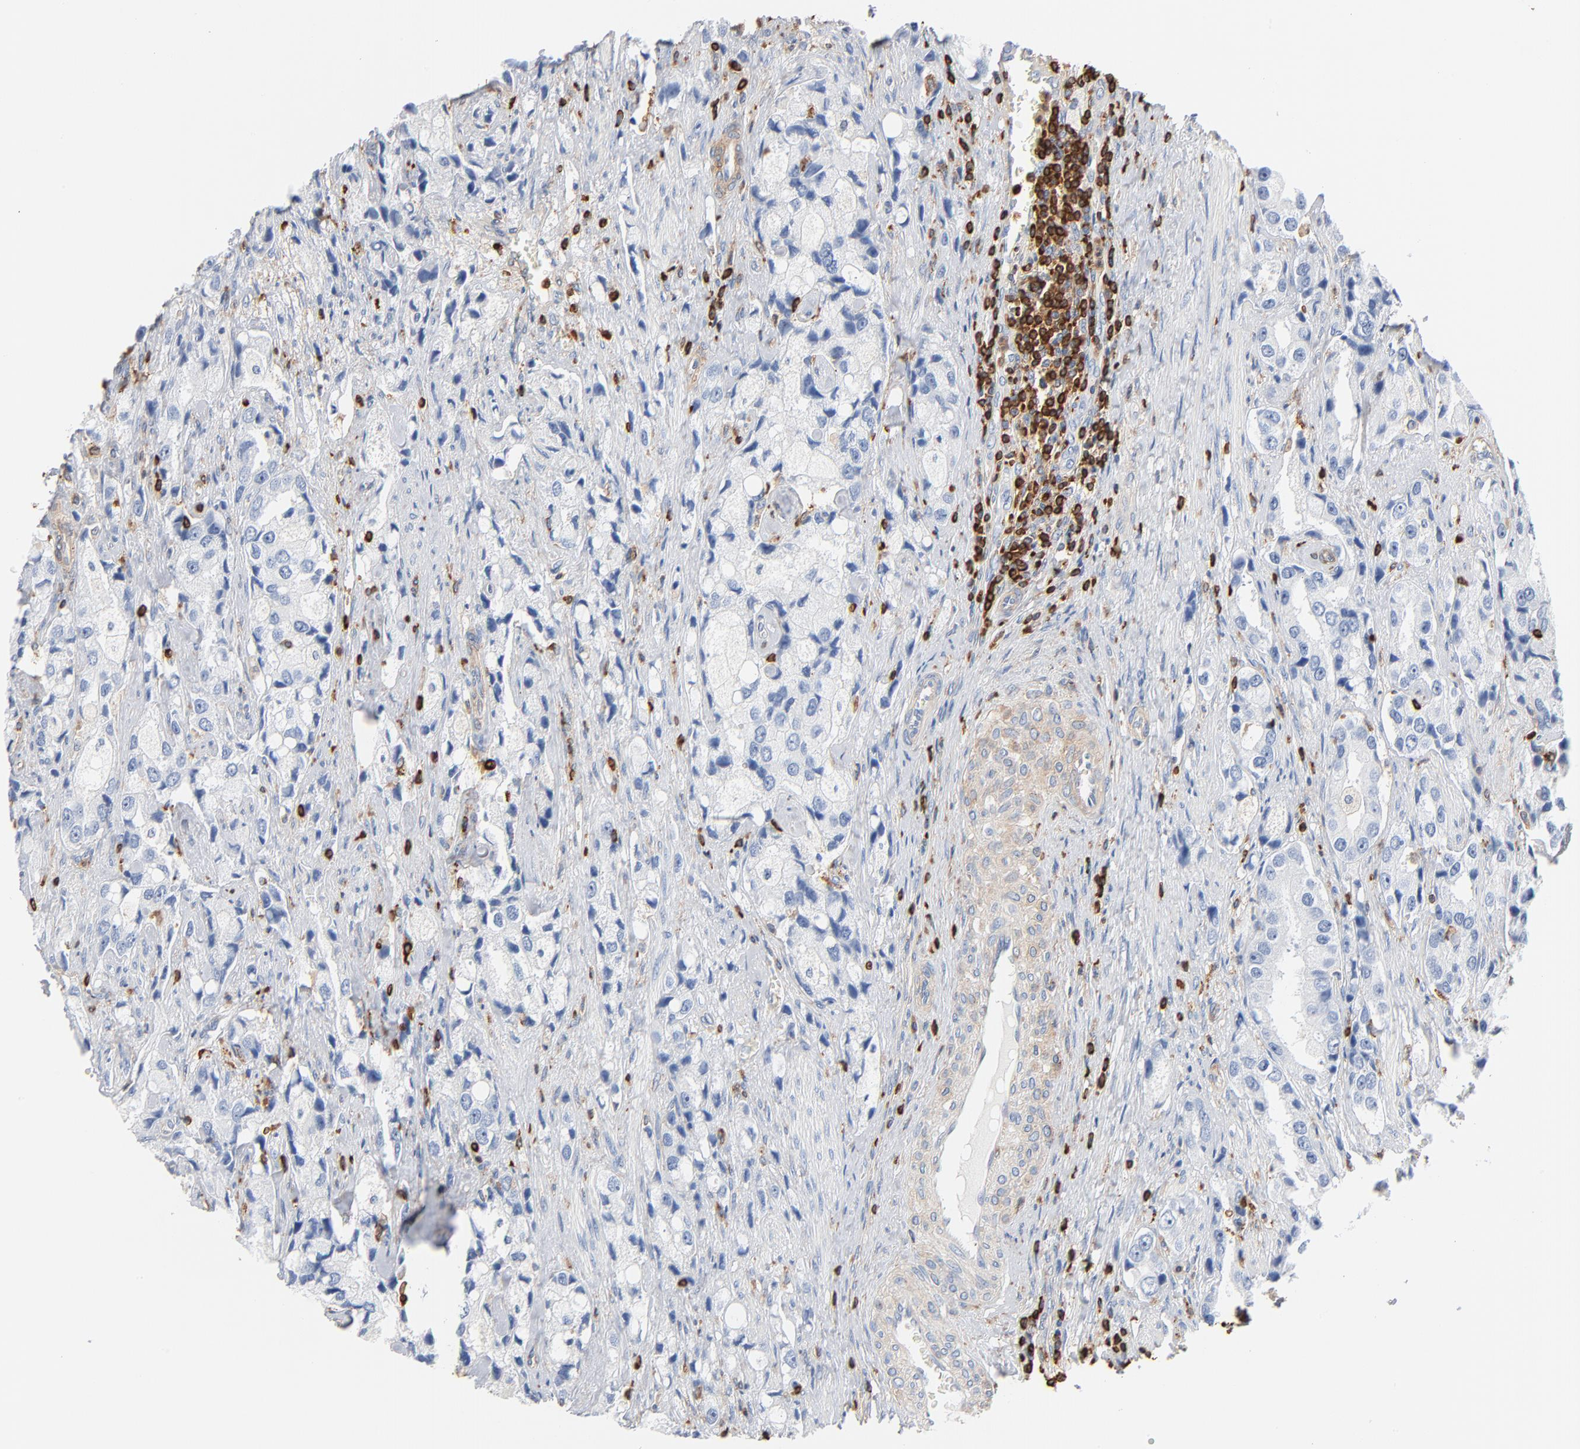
{"staining": {"intensity": "negative", "quantity": "none", "location": "none"}, "tissue": "prostate cancer", "cell_type": "Tumor cells", "image_type": "cancer", "snomed": [{"axis": "morphology", "description": "Adenocarcinoma, High grade"}, {"axis": "topography", "description": "Prostate"}], "caption": "IHC micrograph of neoplastic tissue: human adenocarcinoma (high-grade) (prostate) stained with DAB (3,3'-diaminobenzidine) displays no significant protein positivity in tumor cells.", "gene": "SH3KBP1", "patient": {"sex": "male", "age": 63}}